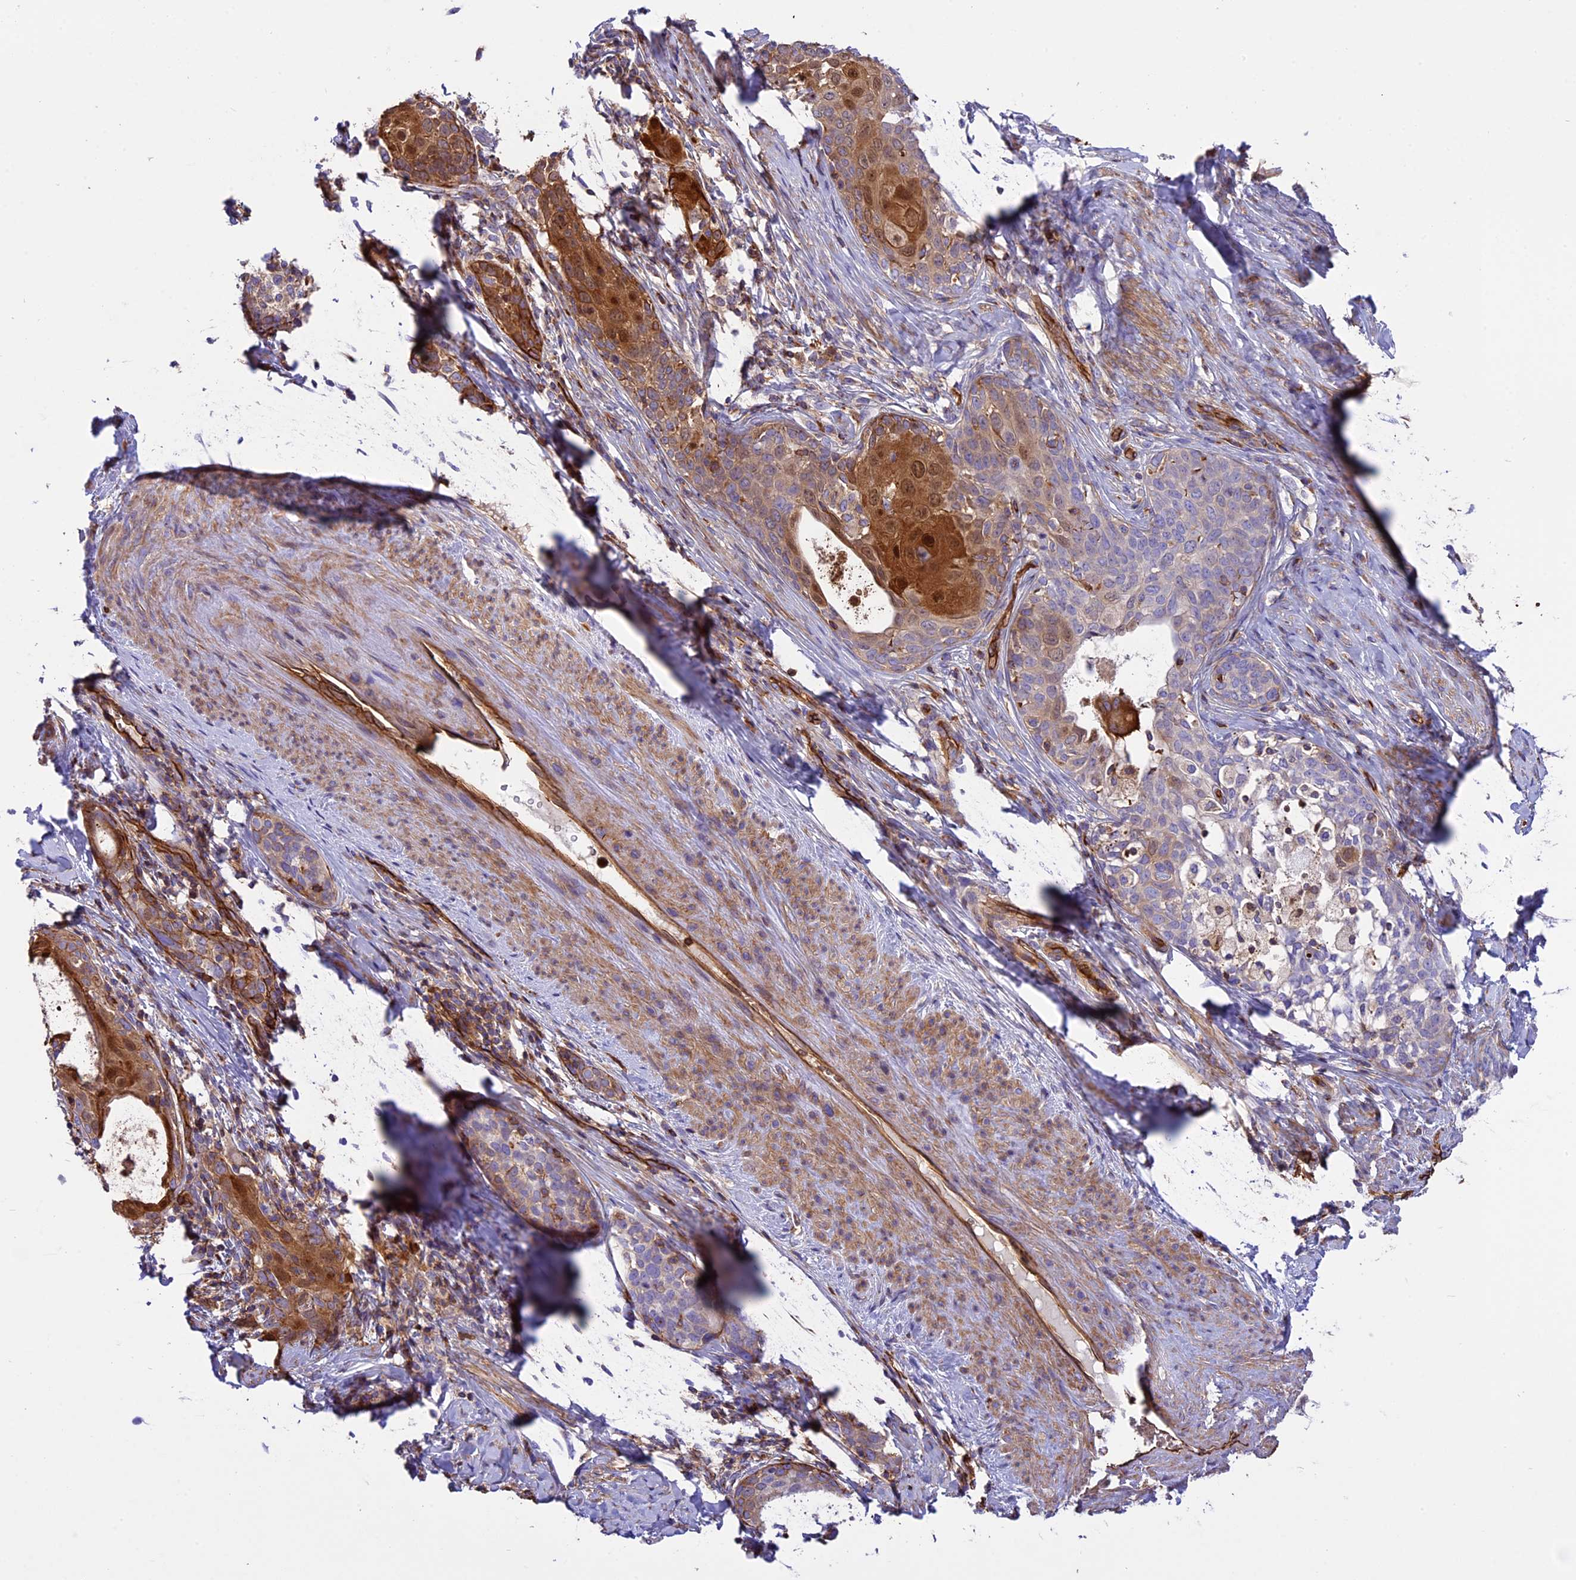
{"staining": {"intensity": "moderate", "quantity": "<25%", "location": "cytoplasmic/membranous,nuclear"}, "tissue": "cervical cancer", "cell_type": "Tumor cells", "image_type": "cancer", "snomed": [{"axis": "morphology", "description": "Squamous cell carcinoma, NOS"}, {"axis": "morphology", "description": "Adenocarcinoma, NOS"}, {"axis": "topography", "description": "Cervix"}], "caption": "Immunohistochemical staining of human cervical adenocarcinoma exhibits low levels of moderate cytoplasmic/membranous and nuclear expression in about <25% of tumor cells.", "gene": "CD99L2", "patient": {"sex": "female", "age": 52}}